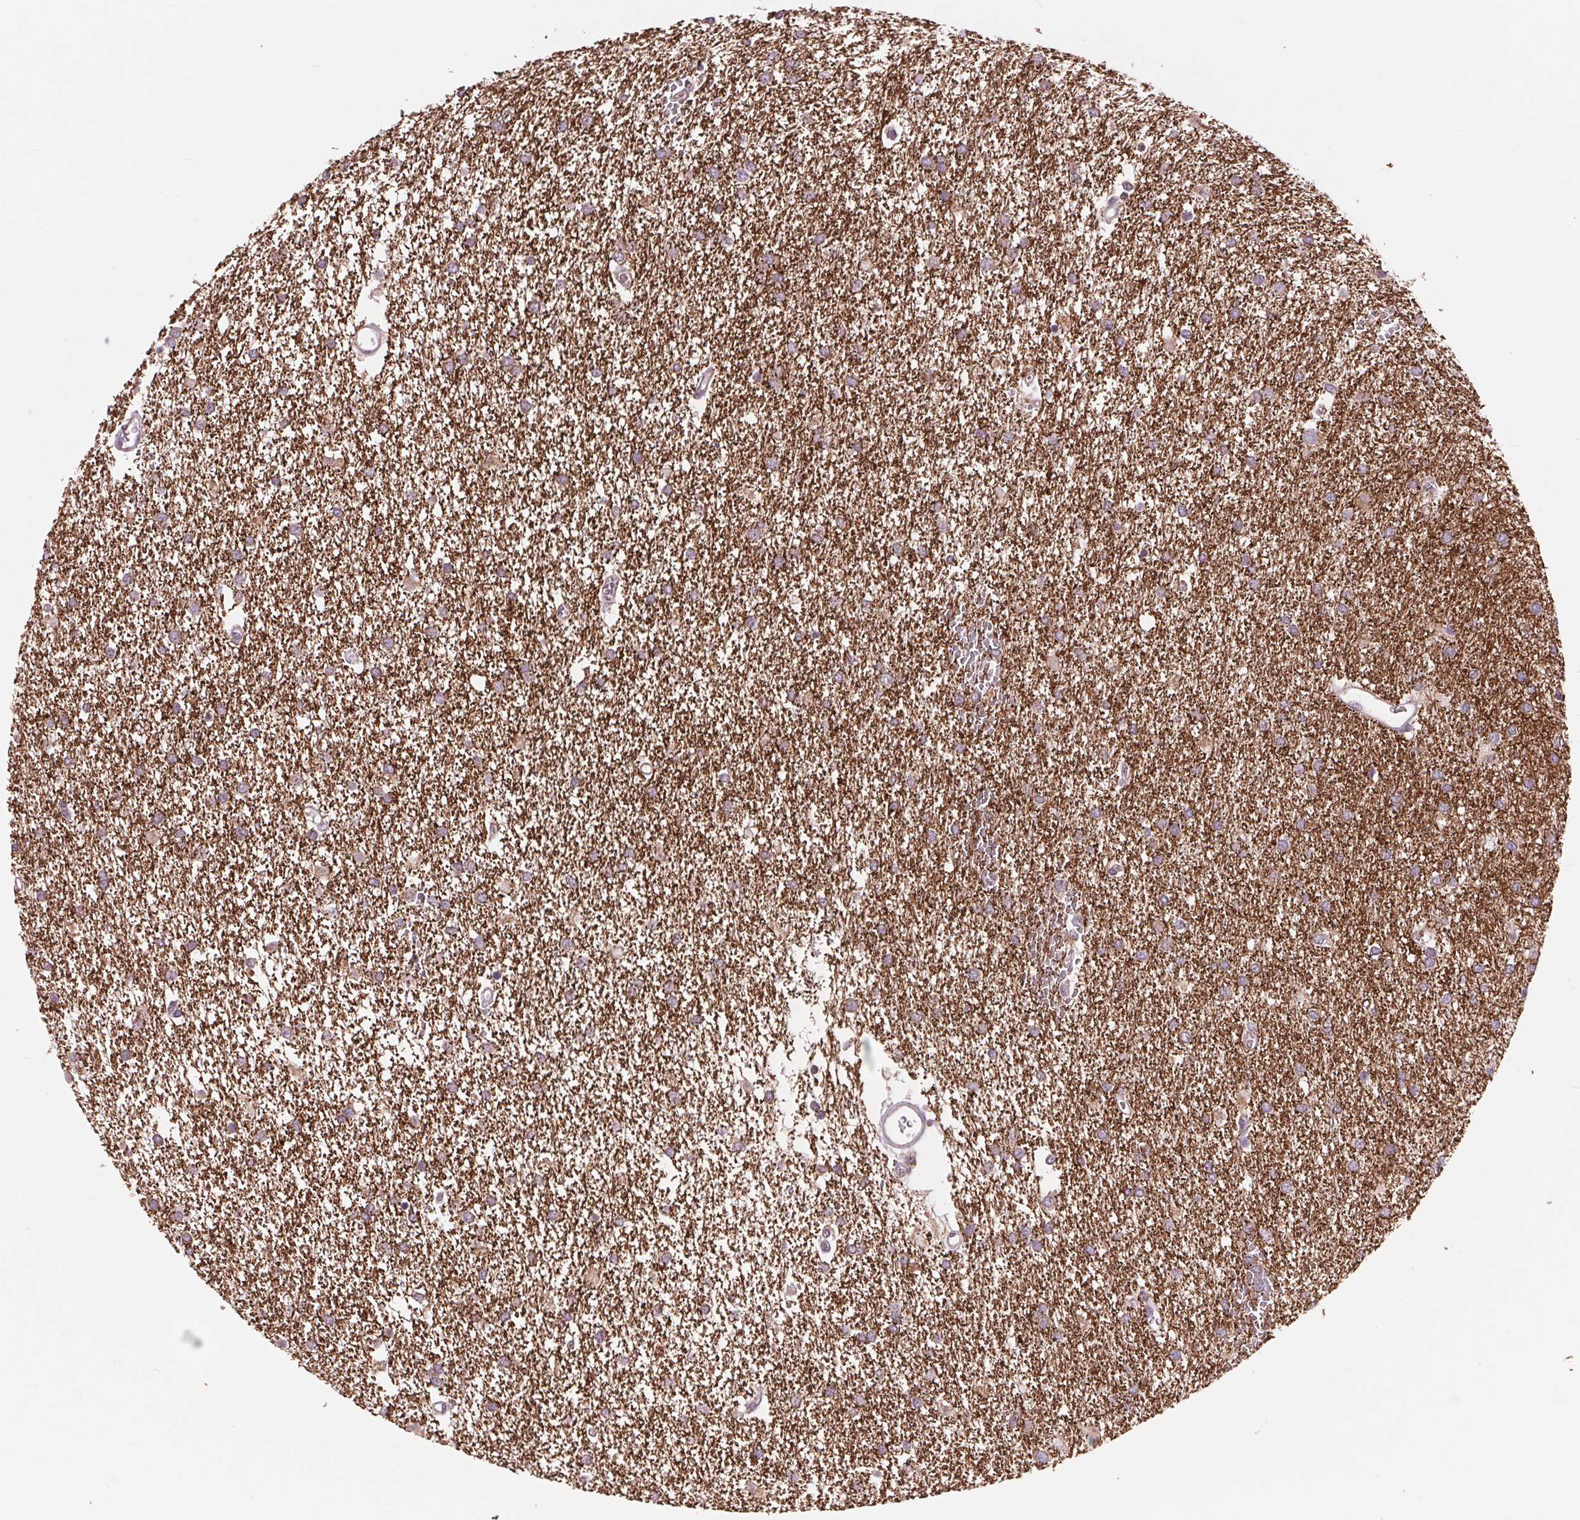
{"staining": {"intensity": "negative", "quantity": "none", "location": "none"}, "tissue": "glioma", "cell_type": "Tumor cells", "image_type": "cancer", "snomed": [{"axis": "morphology", "description": "Glioma, malignant, High grade"}, {"axis": "topography", "description": "Brain"}], "caption": "DAB immunohistochemical staining of glioma exhibits no significant staining in tumor cells. Brightfield microscopy of immunohistochemistry (IHC) stained with DAB (3,3'-diaminobenzidine) (brown) and hematoxylin (blue), captured at high magnification.", "gene": "COX6A1", "patient": {"sex": "female", "age": 61}}